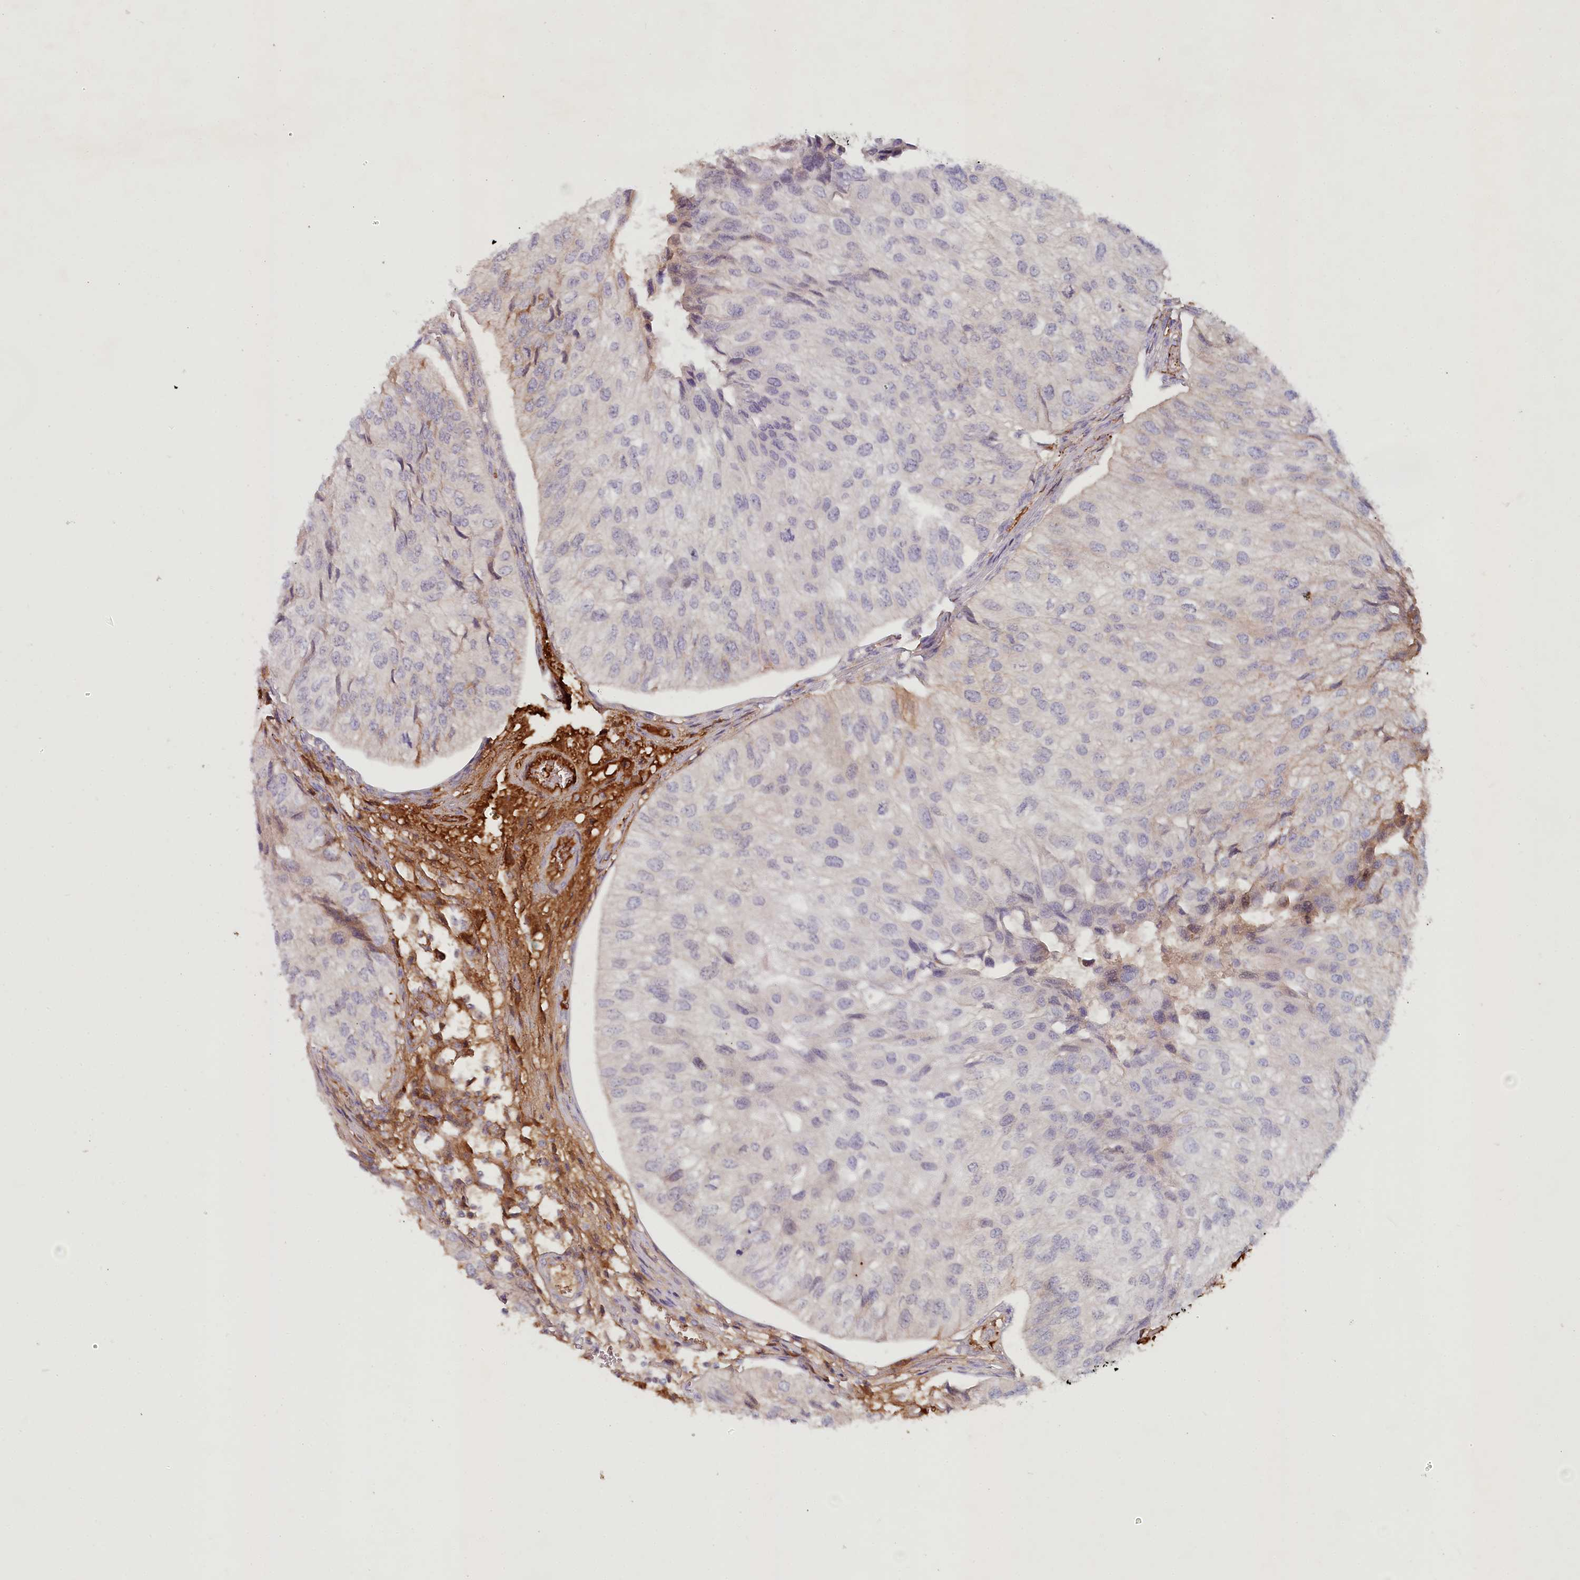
{"staining": {"intensity": "negative", "quantity": "none", "location": "none"}, "tissue": "urothelial cancer", "cell_type": "Tumor cells", "image_type": "cancer", "snomed": [{"axis": "morphology", "description": "Urothelial carcinoma, Low grade"}, {"axis": "topography", "description": "Urinary bladder"}], "caption": "An immunohistochemistry micrograph of urothelial cancer is shown. There is no staining in tumor cells of urothelial cancer.", "gene": "PSAPL1", "patient": {"sex": "female", "age": 89}}